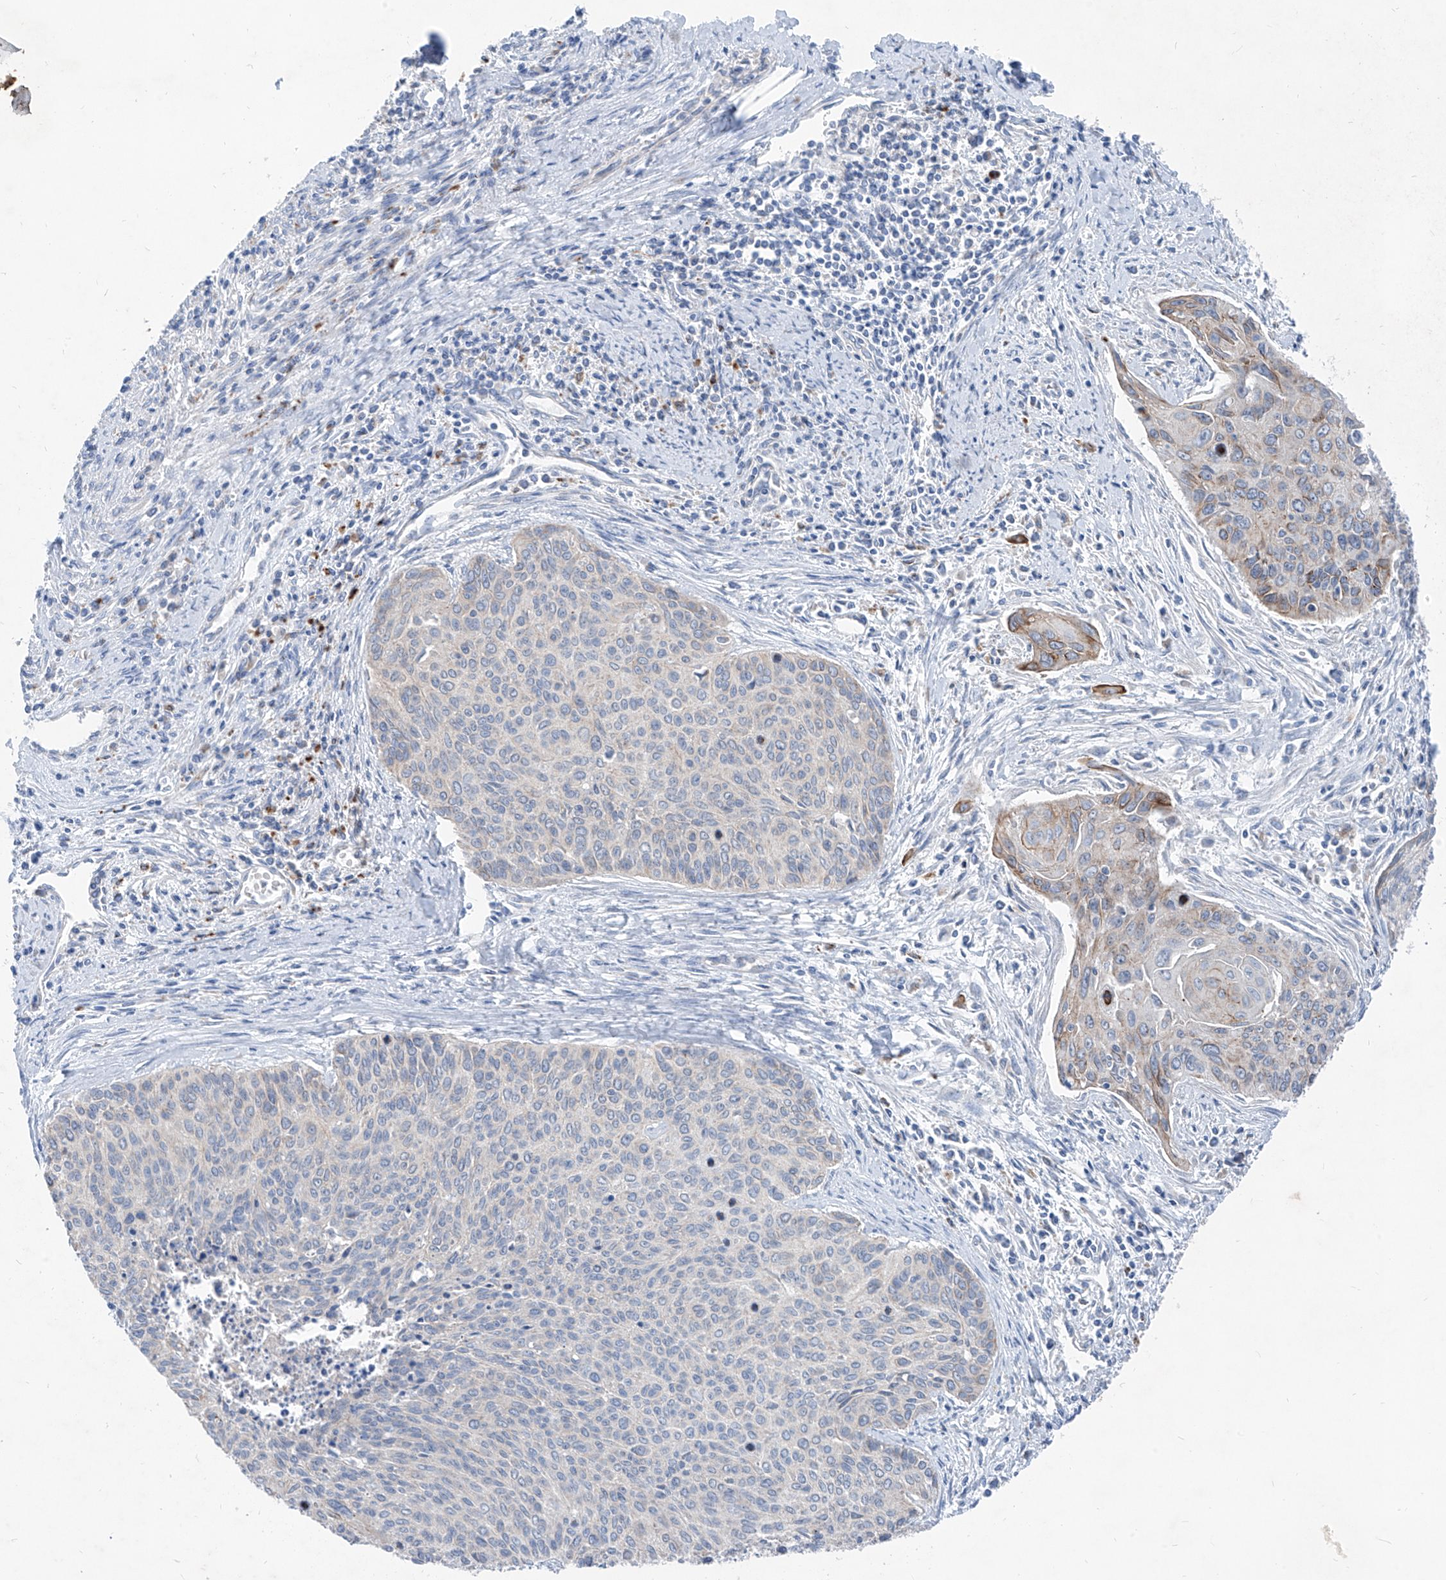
{"staining": {"intensity": "moderate", "quantity": "<25%", "location": "cytoplasmic/membranous"}, "tissue": "cervical cancer", "cell_type": "Tumor cells", "image_type": "cancer", "snomed": [{"axis": "morphology", "description": "Squamous cell carcinoma, NOS"}, {"axis": "topography", "description": "Cervix"}], "caption": "Human cervical squamous cell carcinoma stained with a protein marker shows moderate staining in tumor cells.", "gene": "GPR137C", "patient": {"sex": "female", "age": 55}}